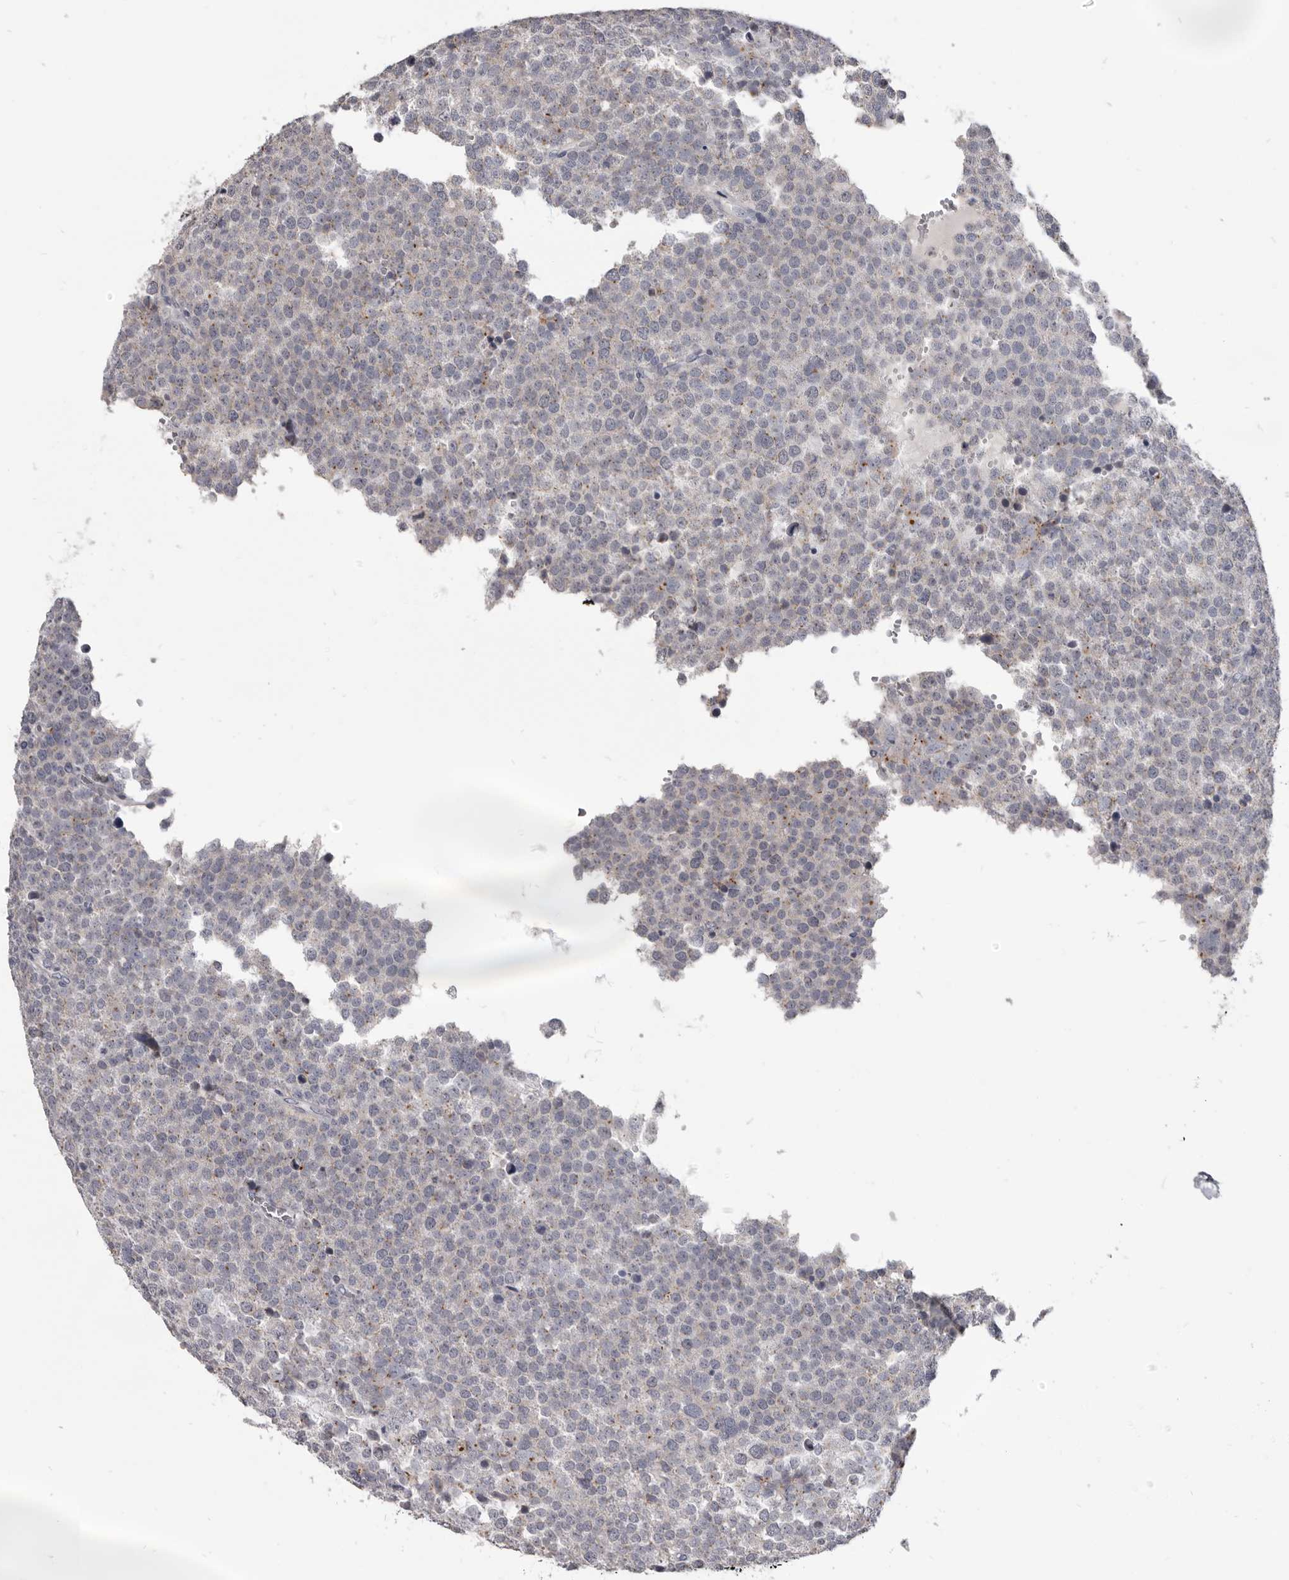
{"staining": {"intensity": "moderate", "quantity": "<25%", "location": "cytoplasmic/membranous"}, "tissue": "testis cancer", "cell_type": "Tumor cells", "image_type": "cancer", "snomed": [{"axis": "morphology", "description": "Seminoma, NOS"}, {"axis": "topography", "description": "Testis"}], "caption": "Testis cancer stained for a protein reveals moderate cytoplasmic/membranous positivity in tumor cells. The protein of interest is stained brown, and the nuclei are stained in blue (DAB (3,3'-diaminobenzidine) IHC with brightfield microscopy, high magnification).", "gene": "CGN", "patient": {"sex": "male", "age": 71}}